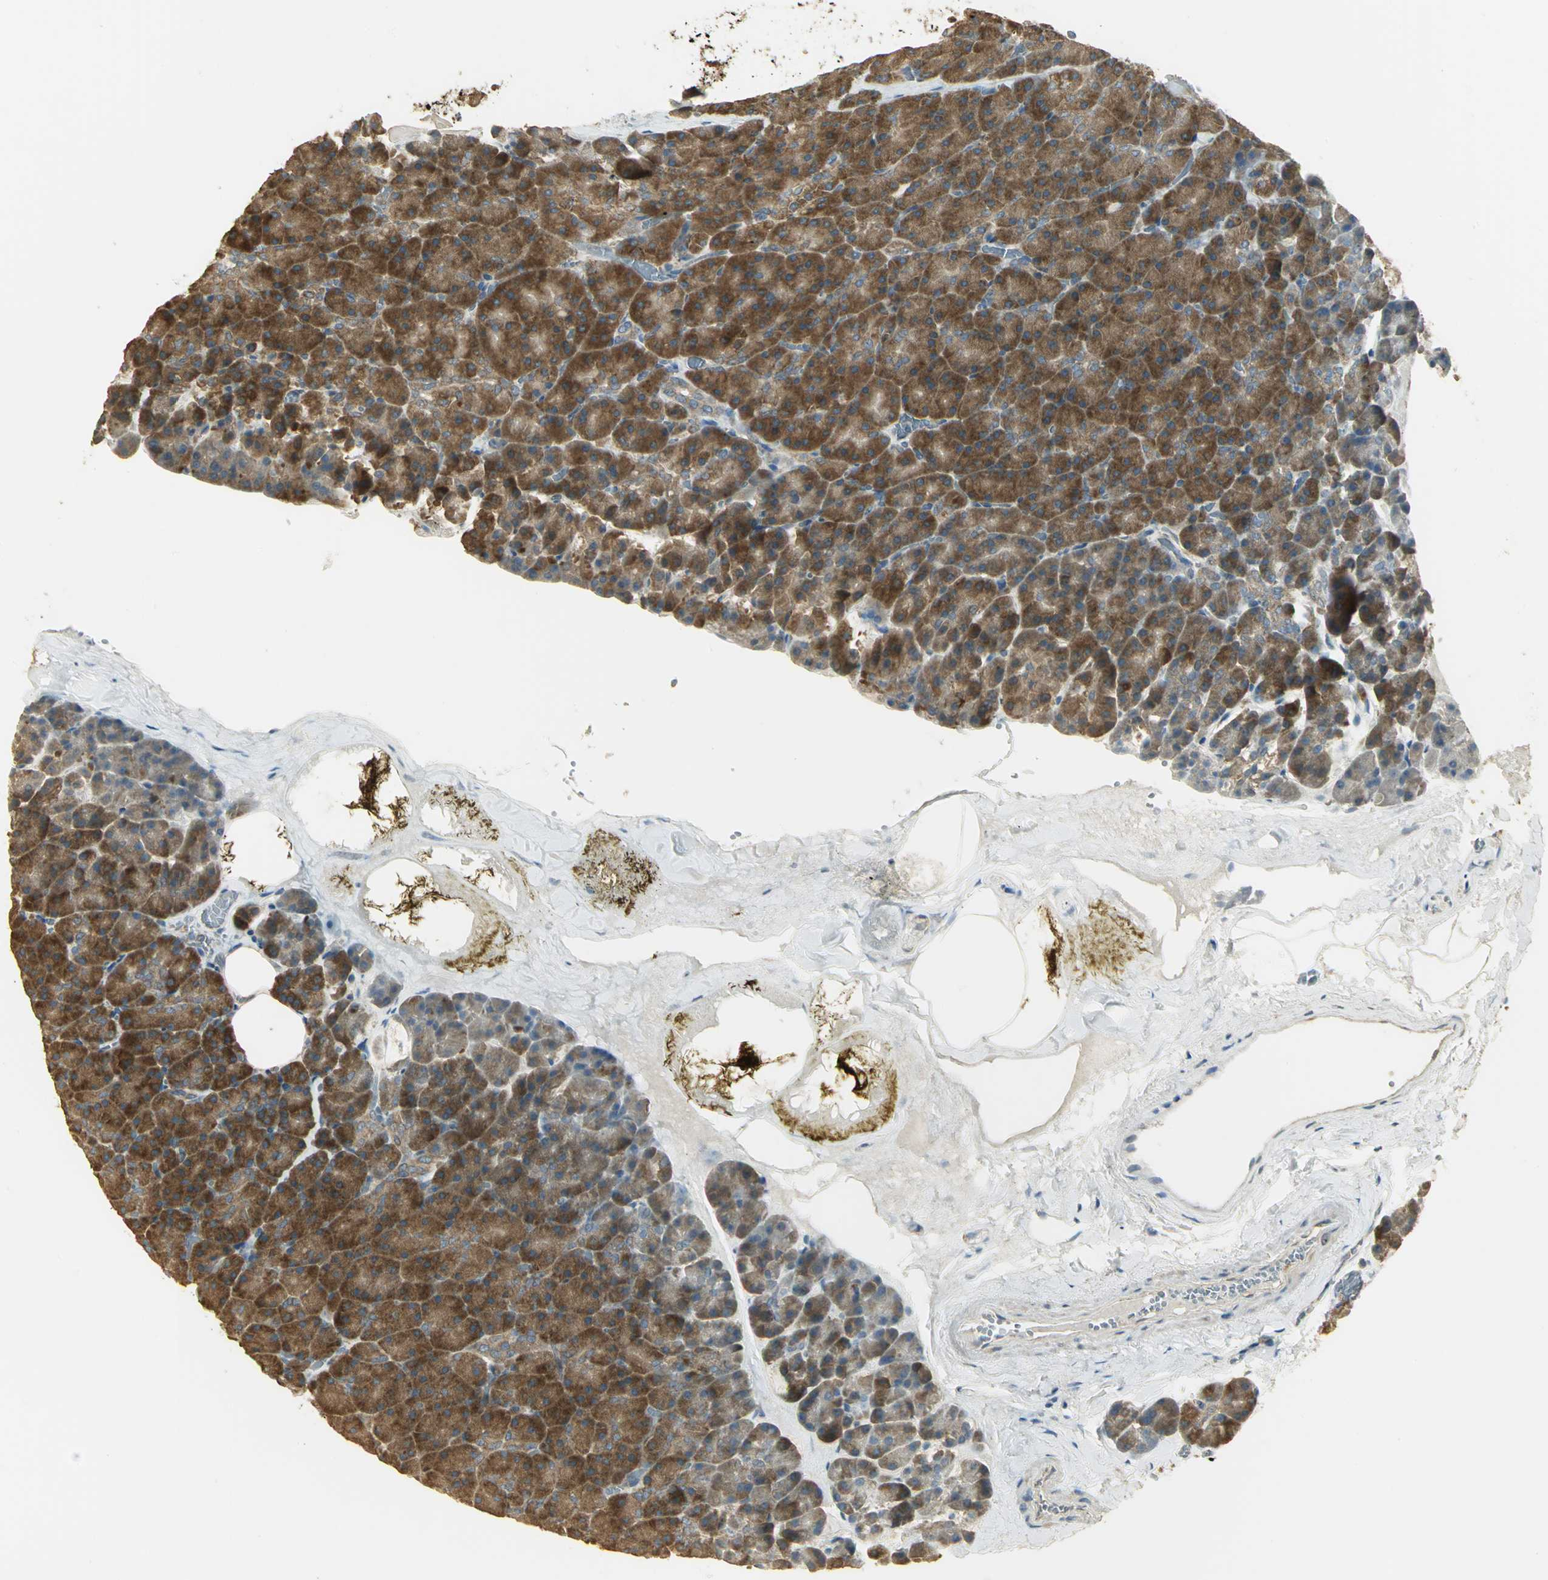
{"staining": {"intensity": "strong", "quantity": ">75%", "location": "cytoplasmic/membranous"}, "tissue": "pancreas", "cell_type": "Exocrine glandular cells", "image_type": "normal", "snomed": [{"axis": "morphology", "description": "Normal tissue, NOS"}, {"axis": "topography", "description": "Pancreas"}], "caption": "An immunohistochemistry photomicrograph of benign tissue is shown. Protein staining in brown shows strong cytoplasmic/membranous positivity in pancreas within exocrine glandular cells.", "gene": "RARS1", "patient": {"sex": "female", "age": 35}}